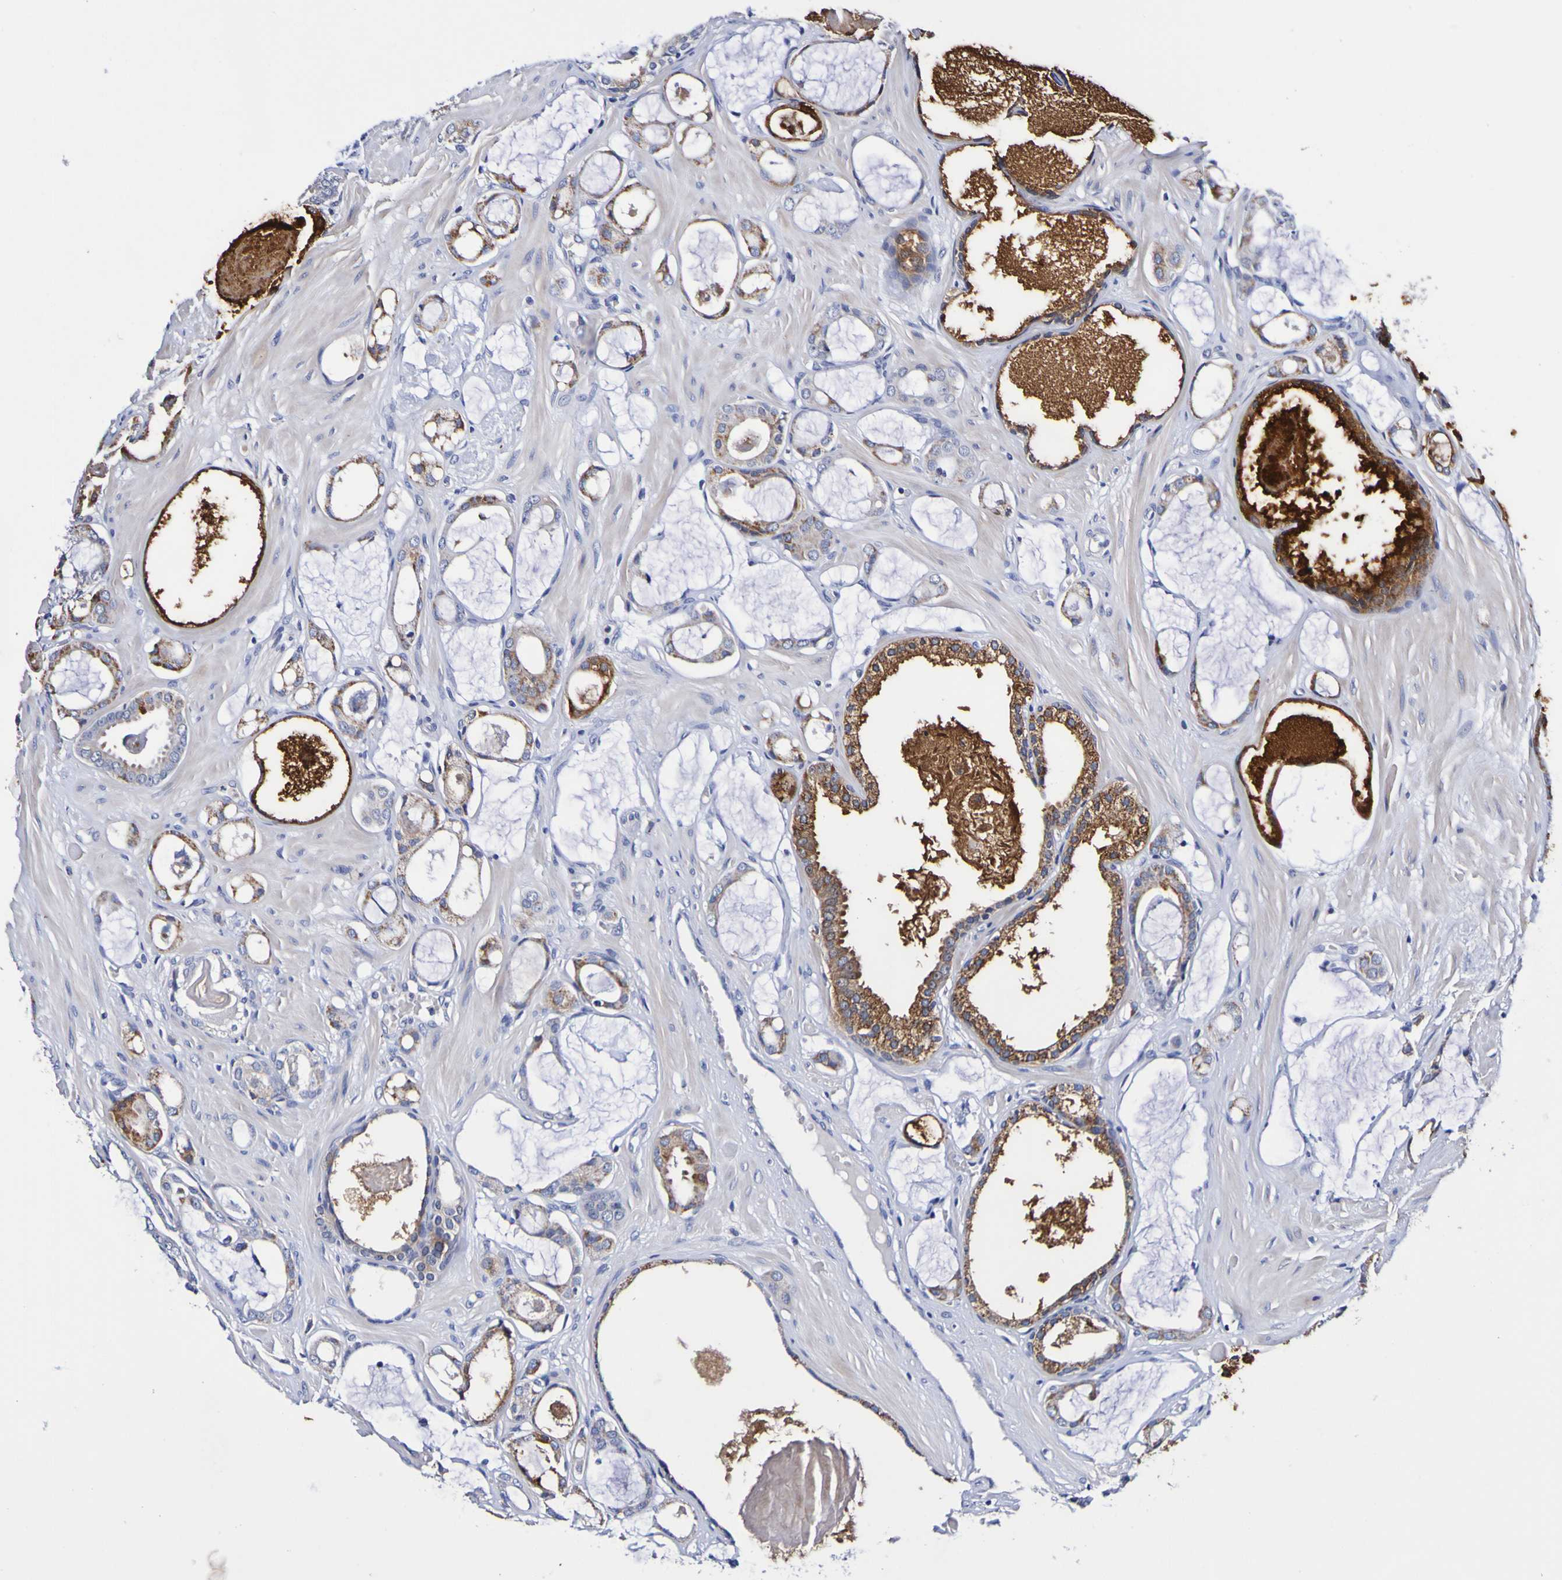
{"staining": {"intensity": "moderate", "quantity": "25%-75%", "location": "cytoplasmic/membranous"}, "tissue": "prostate cancer", "cell_type": "Tumor cells", "image_type": "cancer", "snomed": [{"axis": "morphology", "description": "Adenocarcinoma, Low grade"}, {"axis": "topography", "description": "Prostate"}], "caption": "An immunohistochemistry photomicrograph of neoplastic tissue is shown. Protein staining in brown labels moderate cytoplasmic/membranous positivity in adenocarcinoma (low-grade) (prostate) within tumor cells.", "gene": "ACVR1C", "patient": {"sex": "male", "age": 53}}